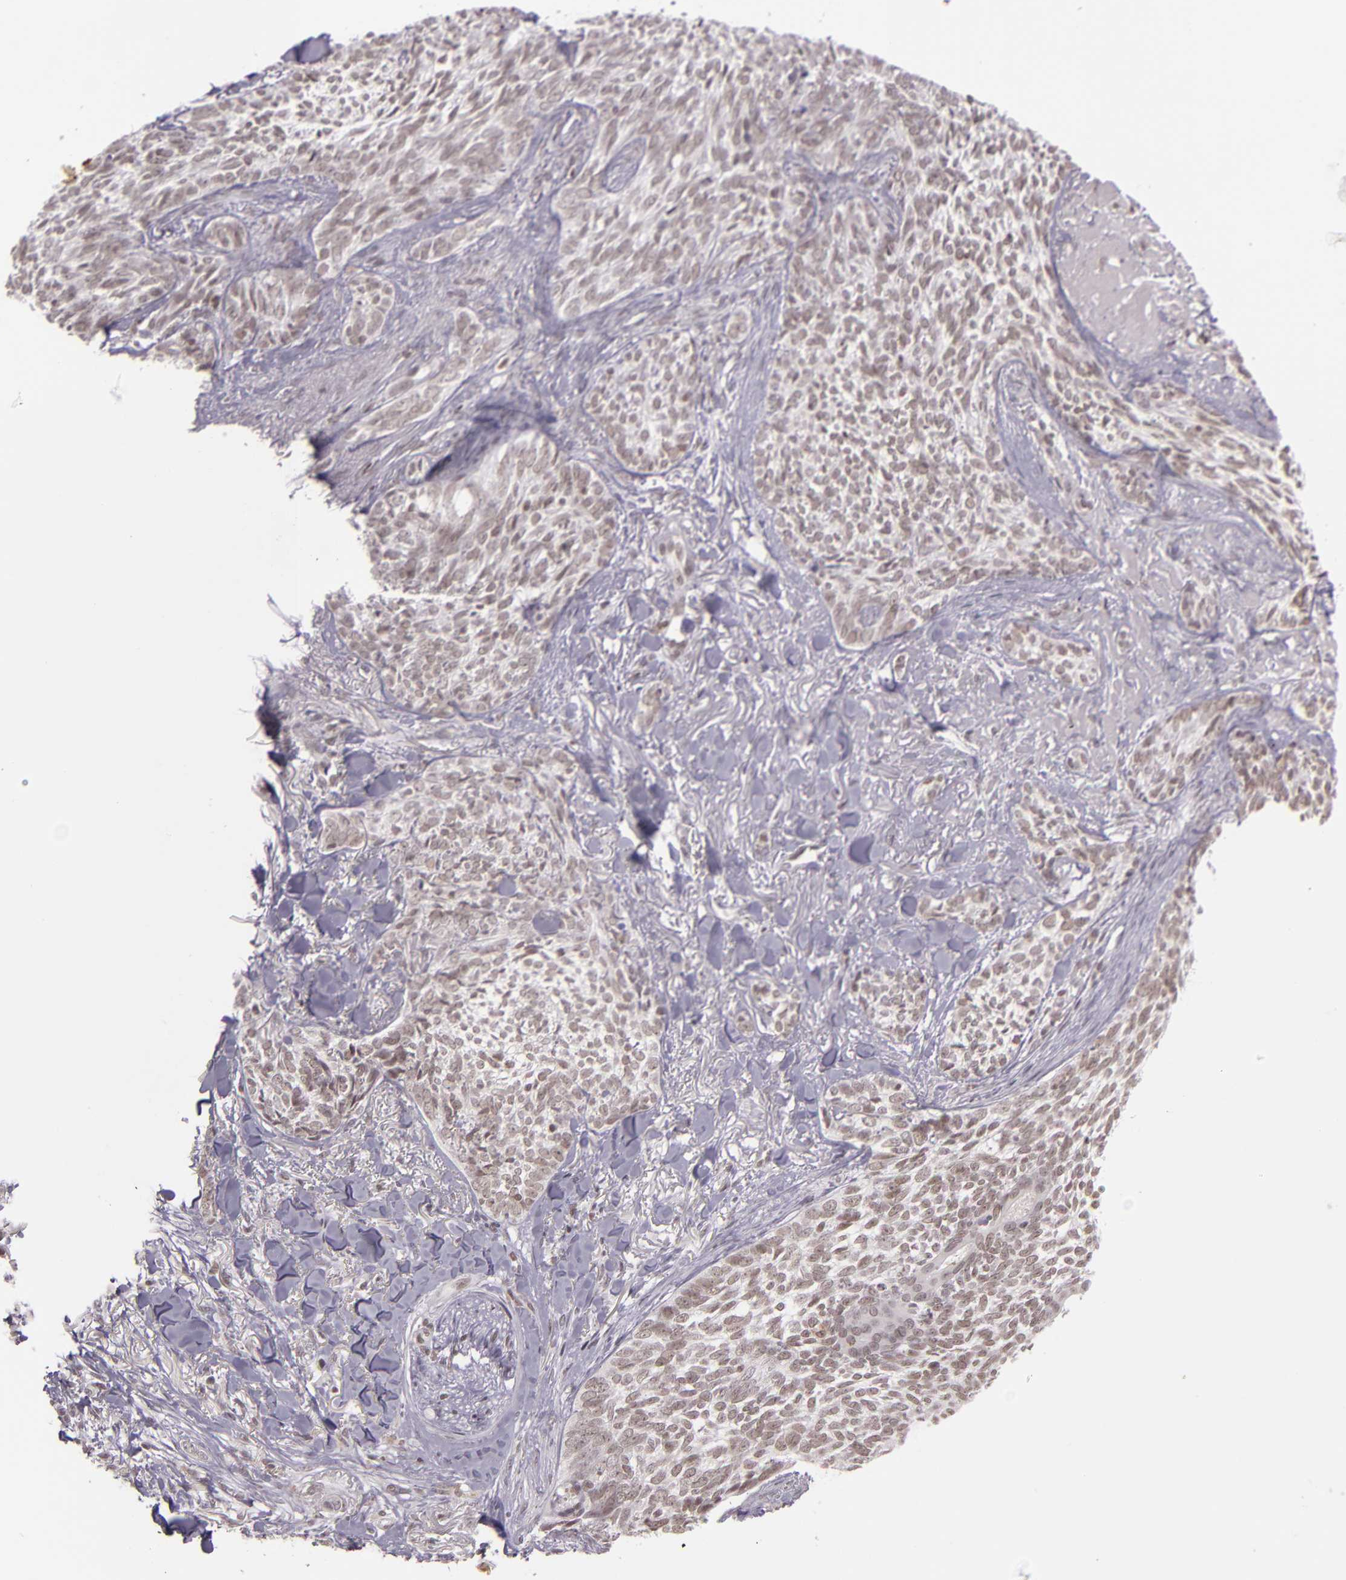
{"staining": {"intensity": "weak", "quantity": ">75%", "location": "nuclear"}, "tissue": "skin cancer", "cell_type": "Tumor cells", "image_type": "cancer", "snomed": [{"axis": "morphology", "description": "Basal cell carcinoma"}, {"axis": "topography", "description": "Skin"}], "caption": "Human skin cancer stained with a brown dye exhibits weak nuclear positive staining in approximately >75% of tumor cells.", "gene": "ZFX", "patient": {"sex": "female", "age": 81}}